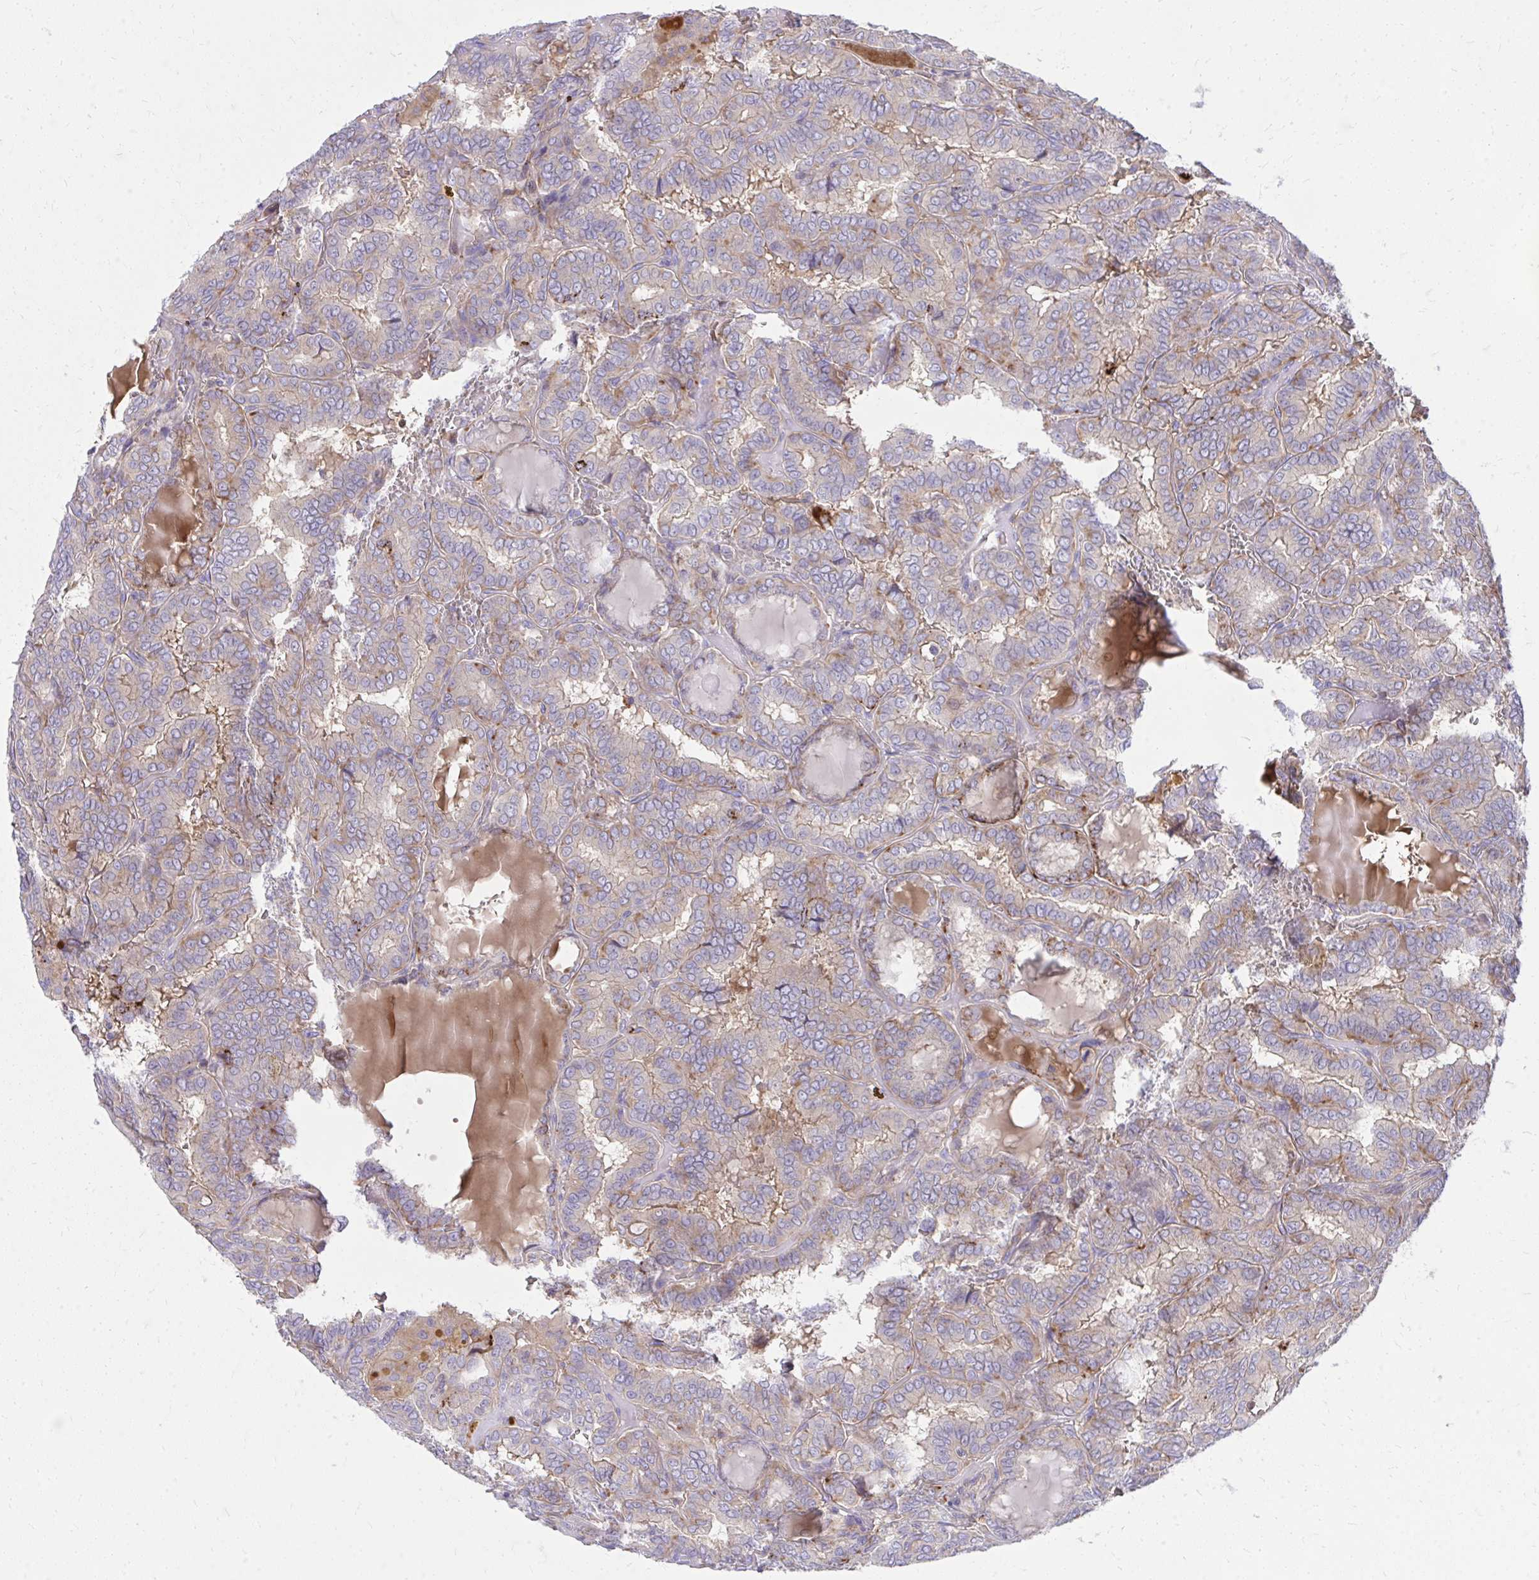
{"staining": {"intensity": "negative", "quantity": "none", "location": "none"}, "tissue": "thyroid cancer", "cell_type": "Tumor cells", "image_type": "cancer", "snomed": [{"axis": "morphology", "description": "Papillary adenocarcinoma, NOS"}, {"axis": "topography", "description": "Thyroid gland"}], "caption": "DAB immunohistochemical staining of papillary adenocarcinoma (thyroid) displays no significant staining in tumor cells. Brightfield microscopy of IHC stained with DAB (3,3'-diaminobenzidine) (brown) and hematoxylin (blue), captured at high magnification.", "gene": "TP53I11", "patient": {"sex": "female", "age": 46}}